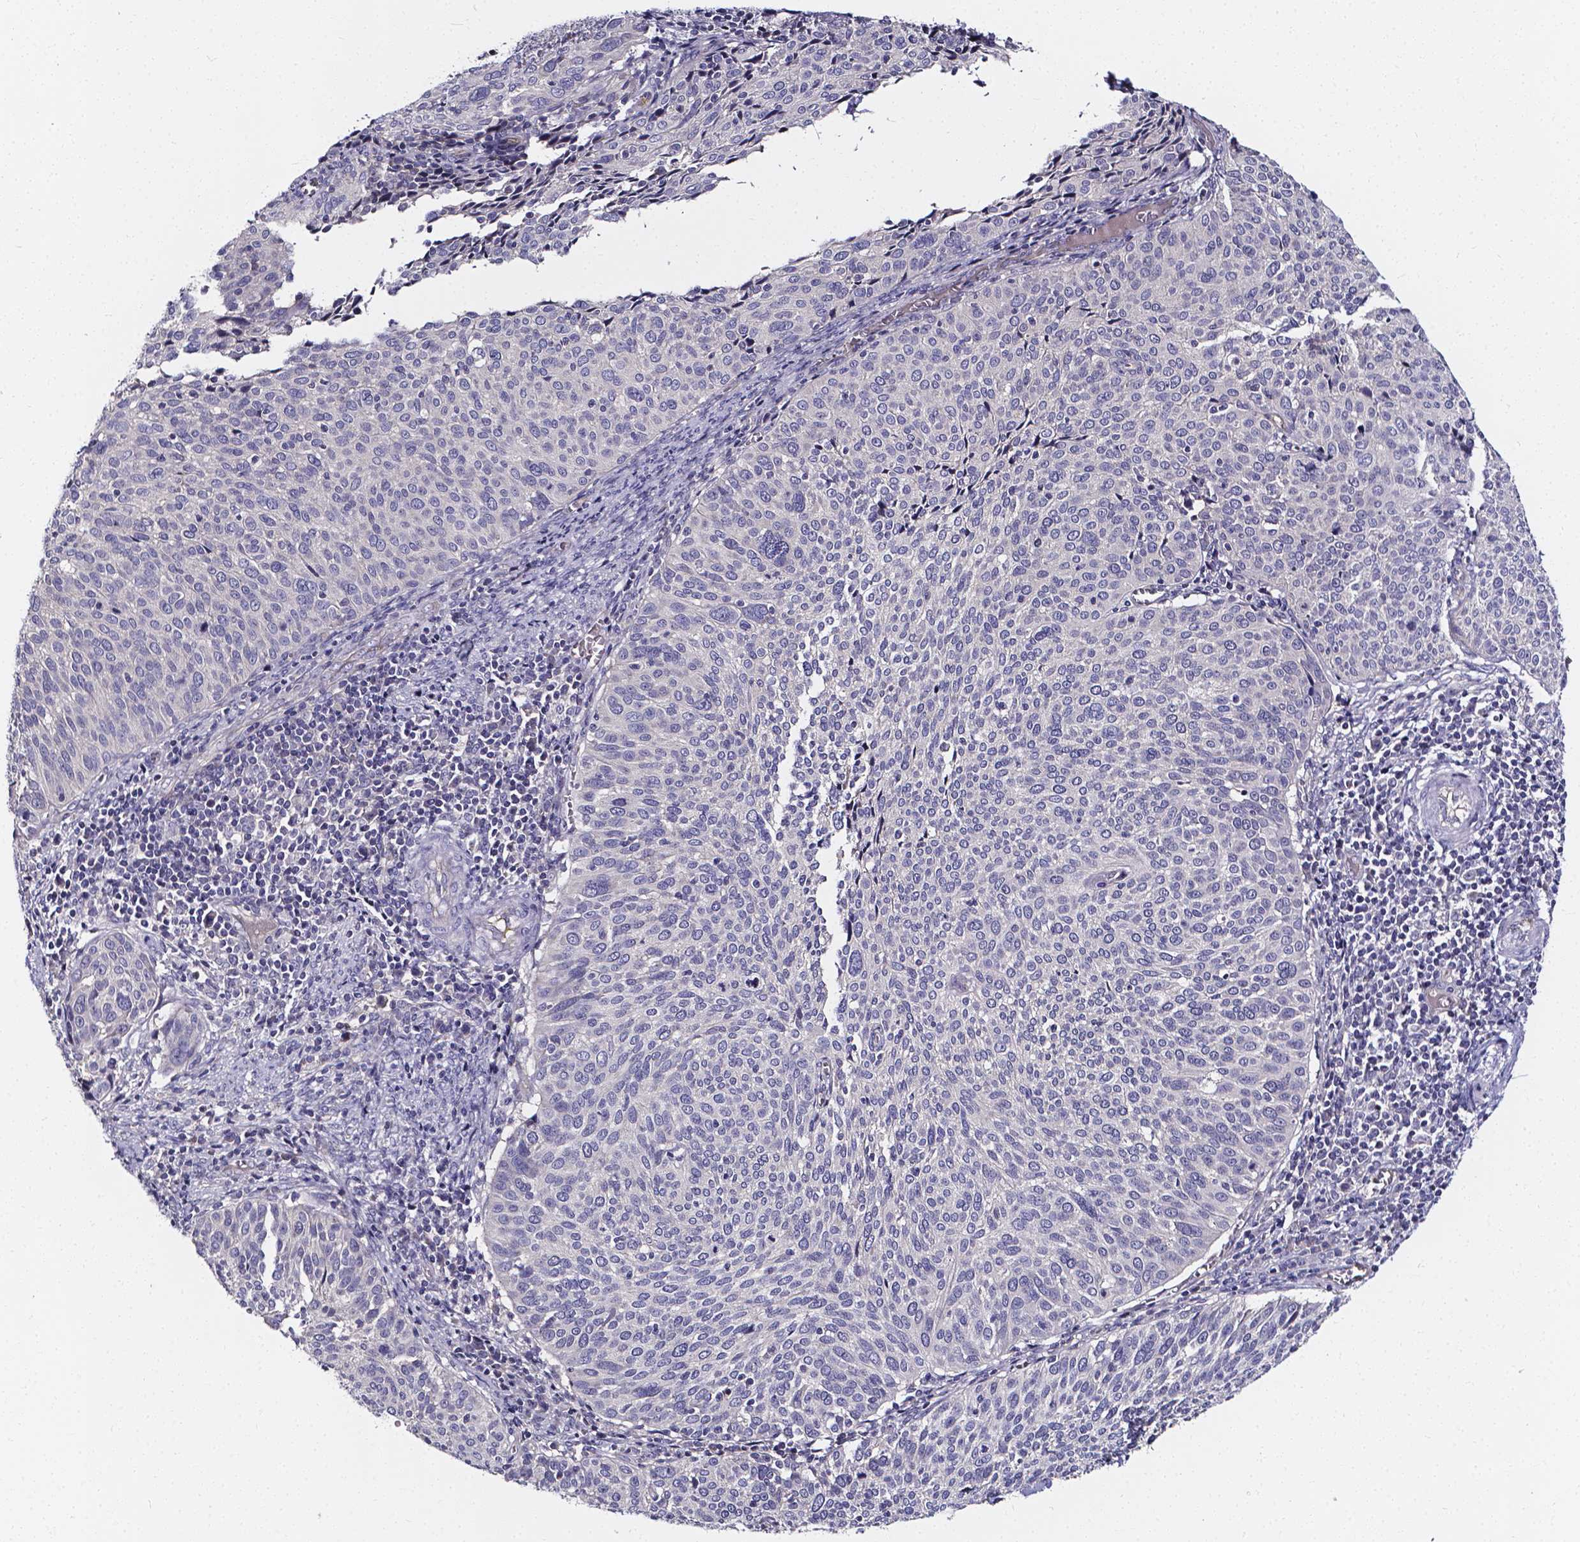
{"staining": {"intensity": "negative", "quantity": "none", "location": "none"}, "tissue": "cervical cancer", "cell_type": "Tumor cells", "image_type": "cancer", "snomed": [{"axis": "morphology", "description": "Squamous cell carcinoma, NOS"}, {"axis": "topography", "description": "Cervix"}], "caption": "An IHC image of cervical squamous cell carcinoma is shown. There is no staining in tumor cells of cervical squamous cell carcinoma.", "gene": "CACNG8", "patient": {"sex": "female", "age": 39}}